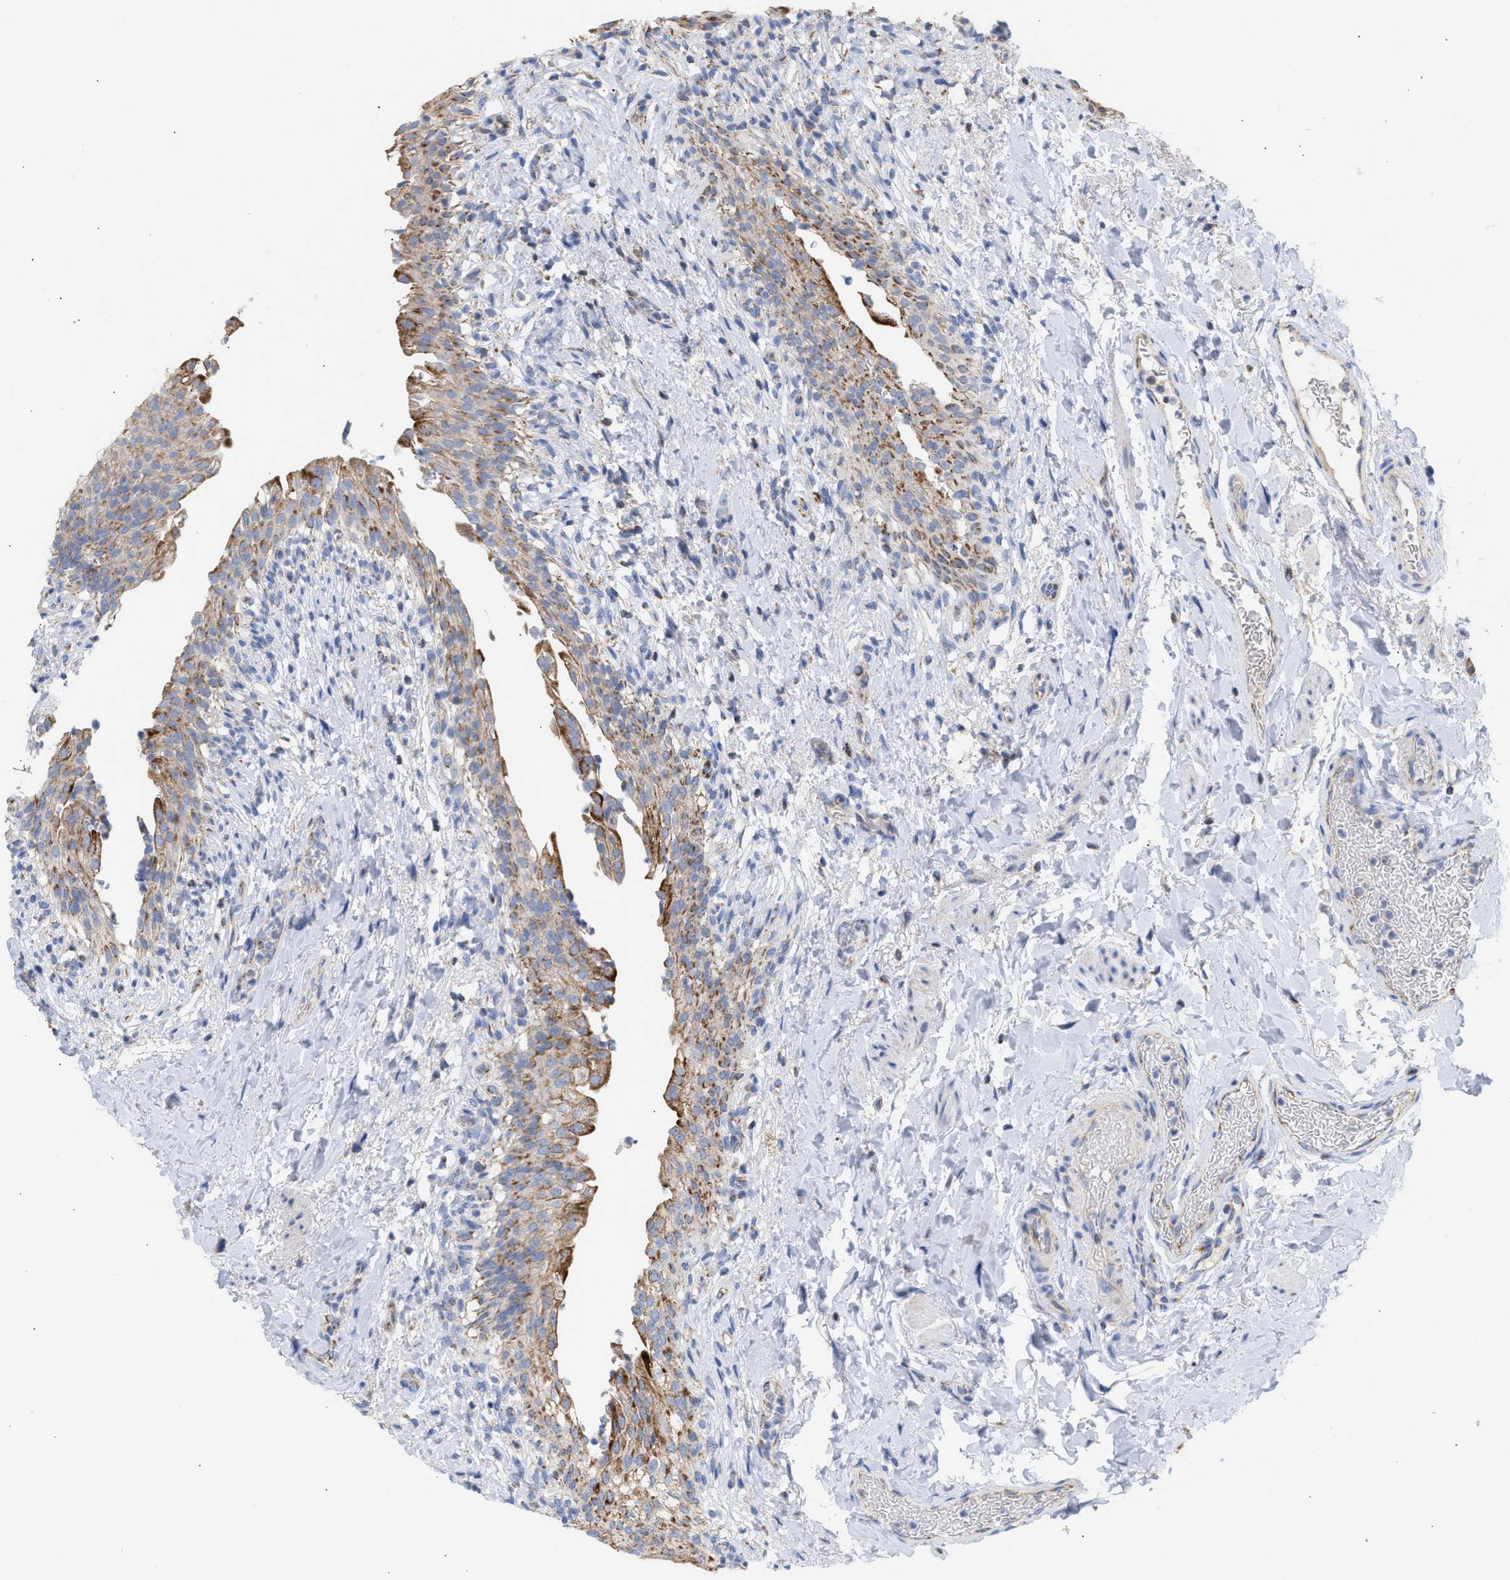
{"staining": {"intensity": "moderate", "quantity": ">75%", "location": "cytoplasmic/membranous"}, "tissue": "urinary bladder", "cell_type": "Urothelial cells", "image_type": "normal", "snomed": [{"axis": "morphology", "description": "Normal tissue, NOS"}, {"axis": "topography", "description": "Urinary bladder"}], "caption": "Urothelial cells display moderate cytoplasmic/membranous staining in approximately >75% of cells in unremarkable urinary bladder. Using DAB (3,3'-diaminobenzidine) (brown) and hematoxylin (blue) stains, captured at high magnification using brightfield microscopy.", "gene": "ACOT13", "patient": {"sex": "female", "age": 60}}